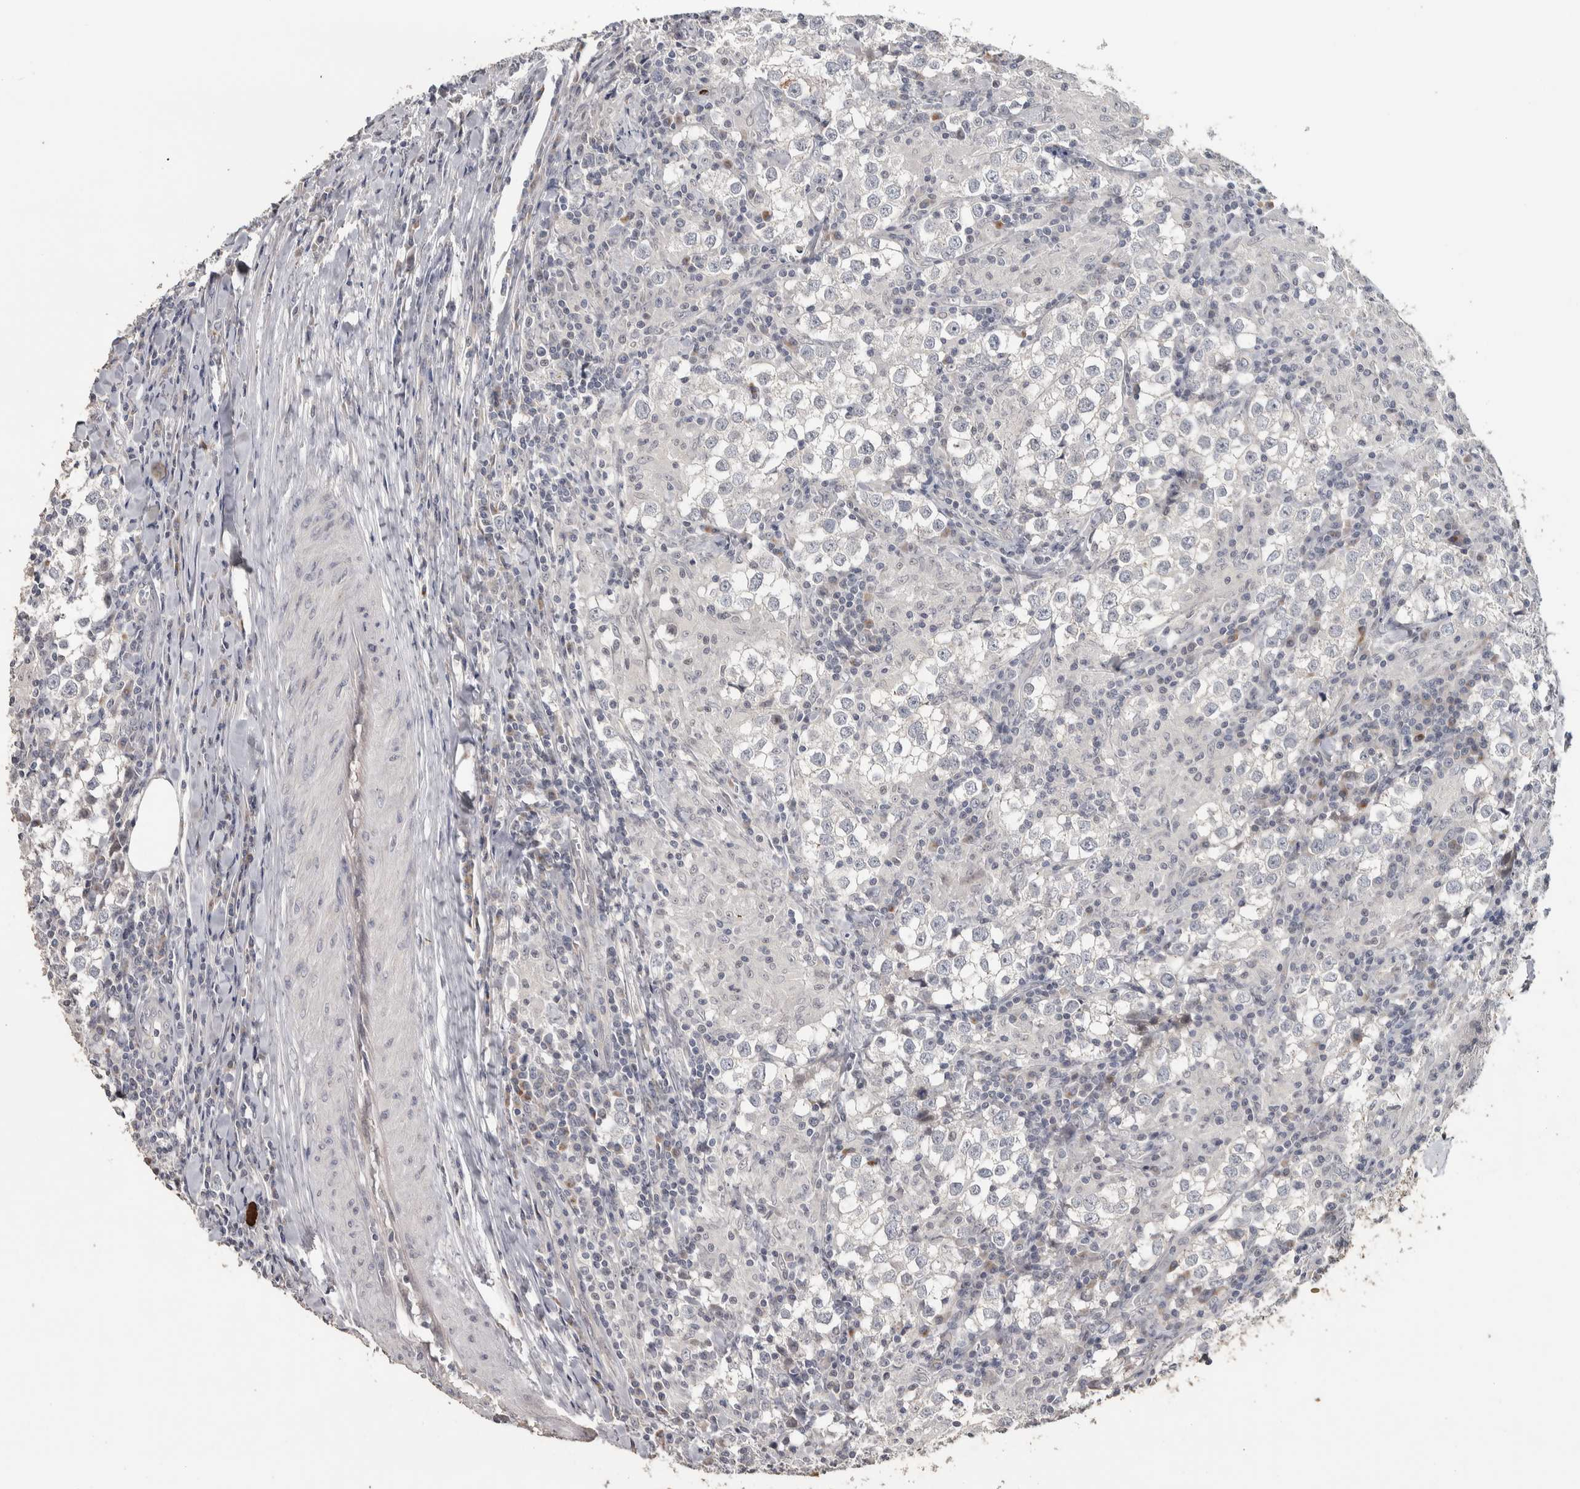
{"staining": {"intensity": "negative", "quantity": "none", "location": "none"}, "tissue": "testis cancer", "cell_type": "Tumor cells", "image_type": "cancer", "snomed": [{"axis": "morphology", "description": "Seminoma, NOS"}, {"axis": "morphology", "description": "Carcinoma, Embryonal, NOS"}, {"axis": "topography", "description": "Testis"}], "caption": "A histopathology image of testis embryonal carcinoma stained for a protein shows no brown staining in tumor cells.", "gene": "NECAB1", "patient": {"sex": "male", "age": 36}}